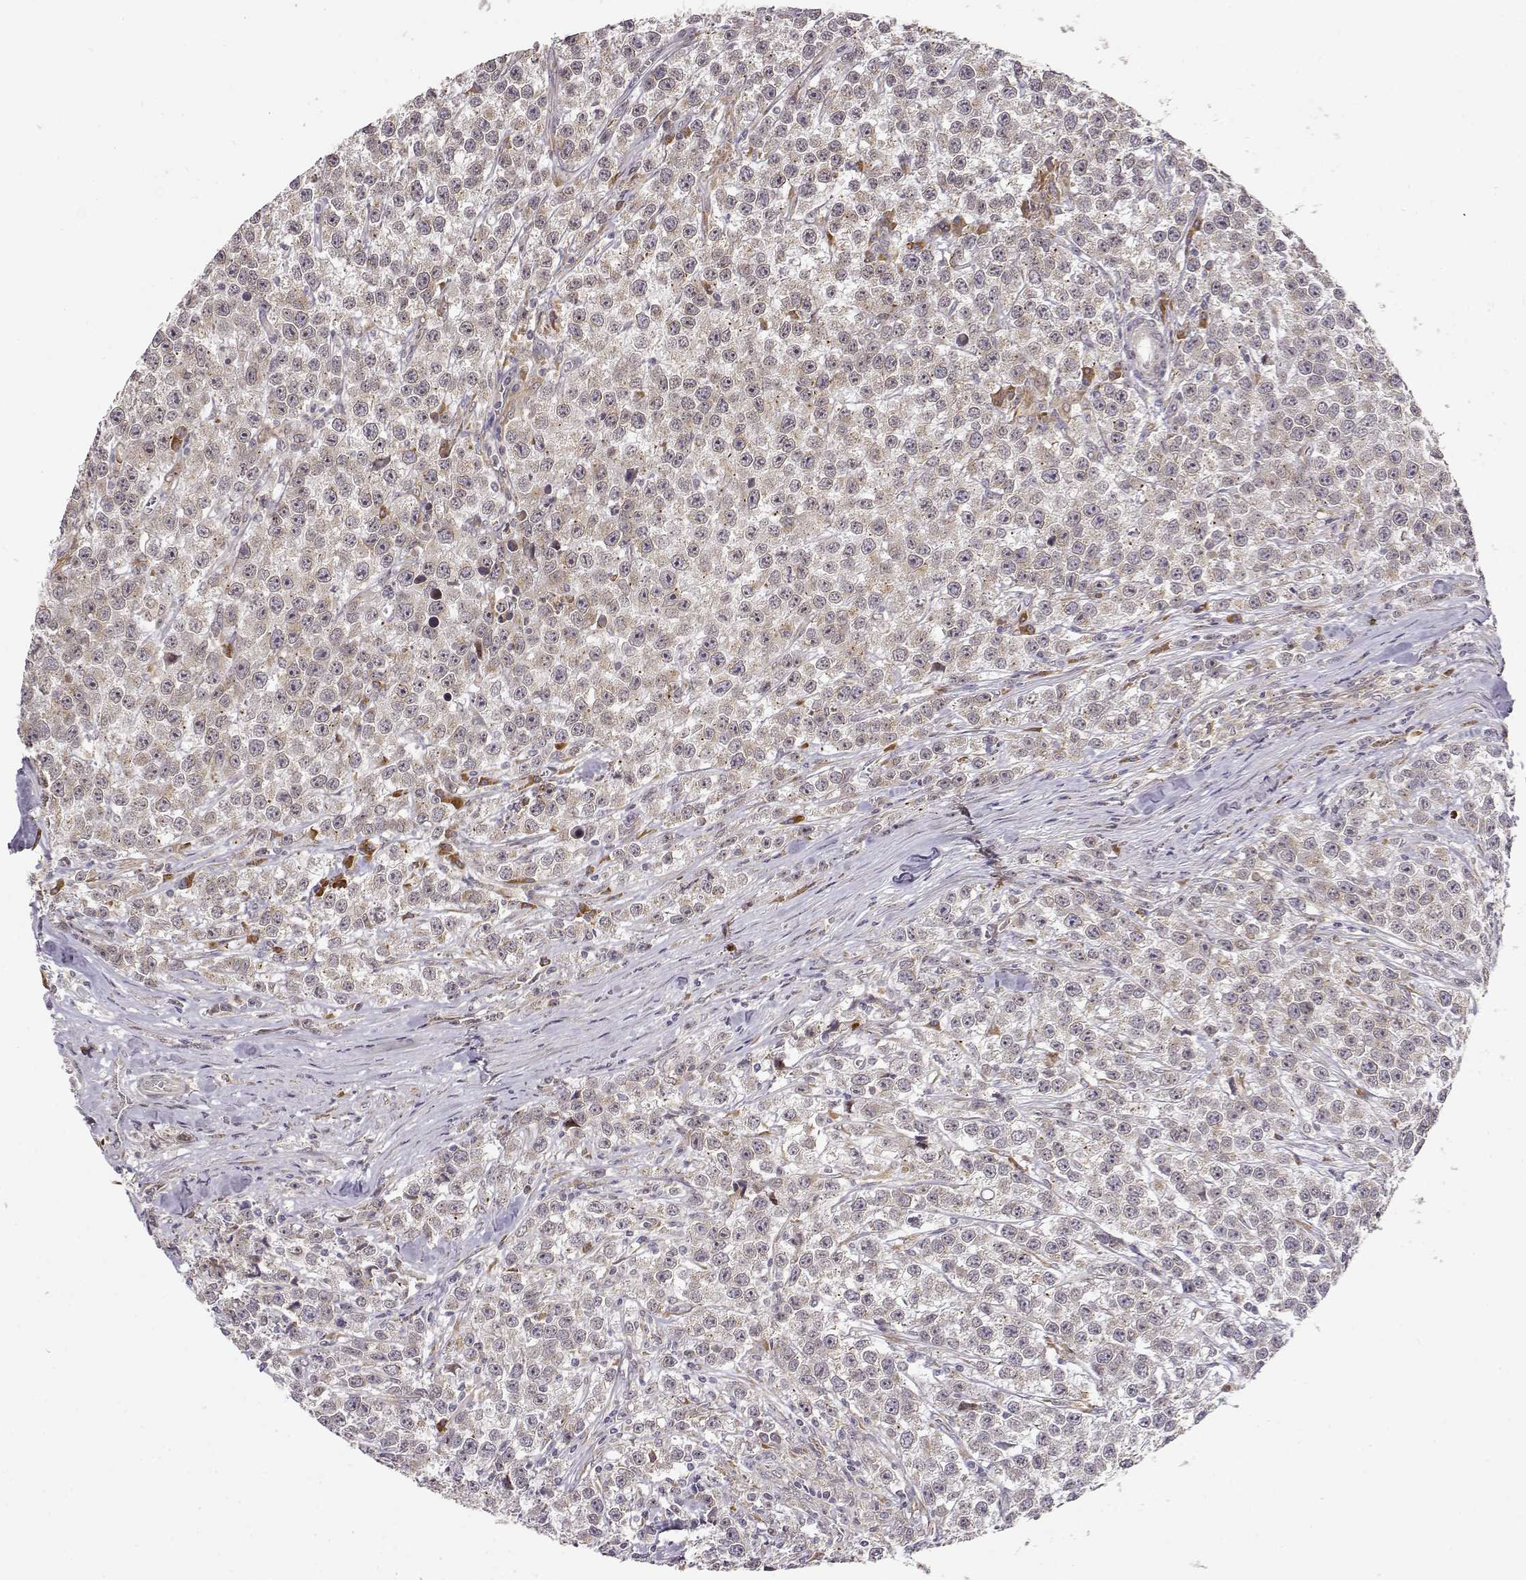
{"staining": {"intensity": "weak", "quantity": "<25%", "location": "cytoplasmic/membranous"}, "tissue": "testis cancer", "cell_type": "Tumor cells", "image_type": "cancer", "snomed": [{"axis": "morphology", "description": "Seminoma, NOS"}, {"axis": "topography", "description": "Testis"}], "caption": "IHC of human seminoma (testis) reveals no staining in tumor cells.", "gene": "ERGIC2", "patient": {"sex": "male", "age": 59}}